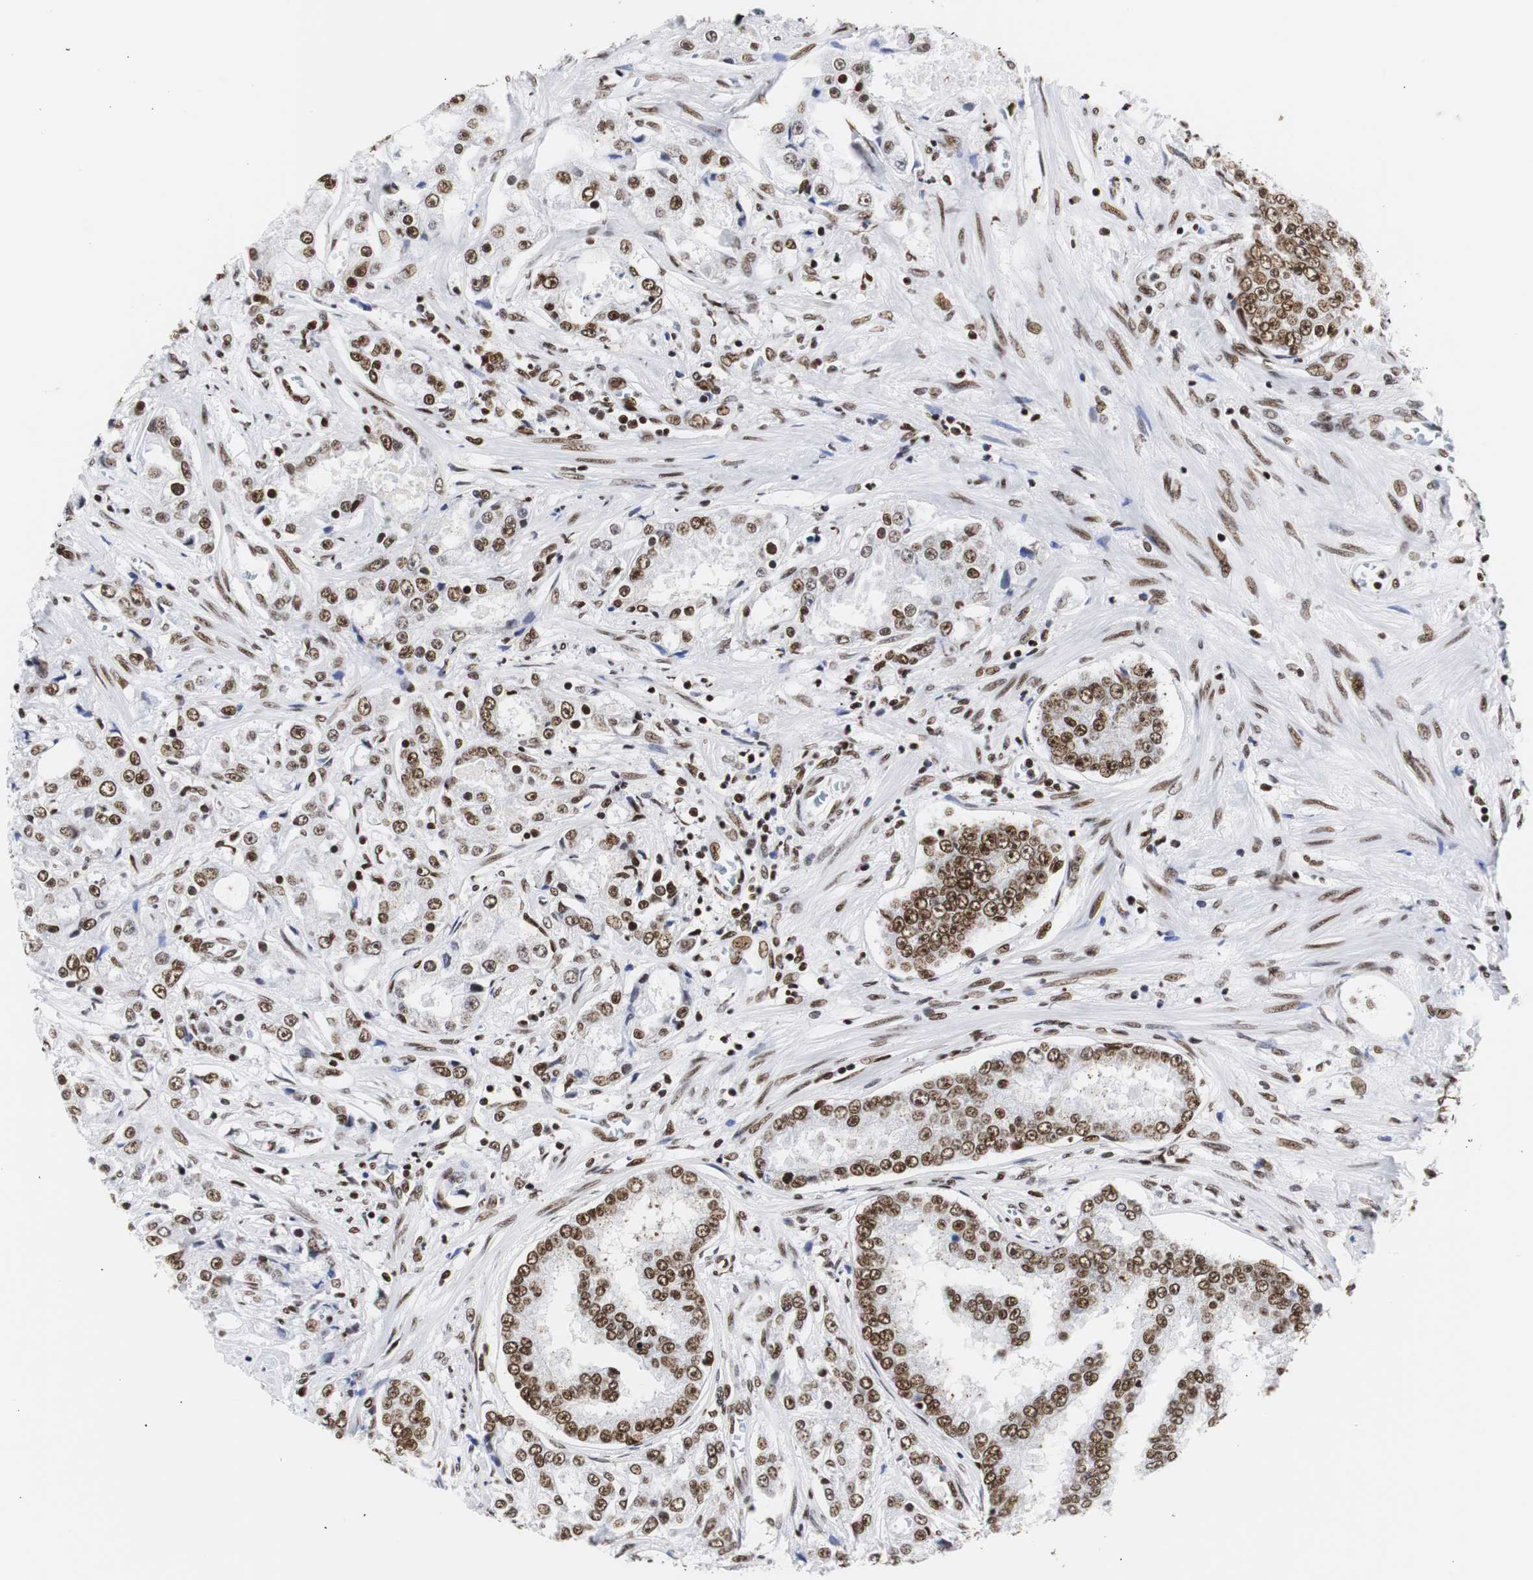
{"staining": {"intensity": "strong", "quantity": ">75%", "location": "nuclear"}, "tissue": "prostate cancer", "cell_type": "Tumor cells", "image_type": "cancer", "snomed": [{"axis": "morphology", "description": "Adenocarcinoma, High grade"}, {"axis": "topography", "description": "Prostate"}], "caption": "This is an image of immunohistochemistry staining of prostate high-grade adenocarcinoma, which shows strong expression in the nuclear of tumor cells.", "gene": "HNRNPH2", "patient": {"sex": "male", "age": 73}}